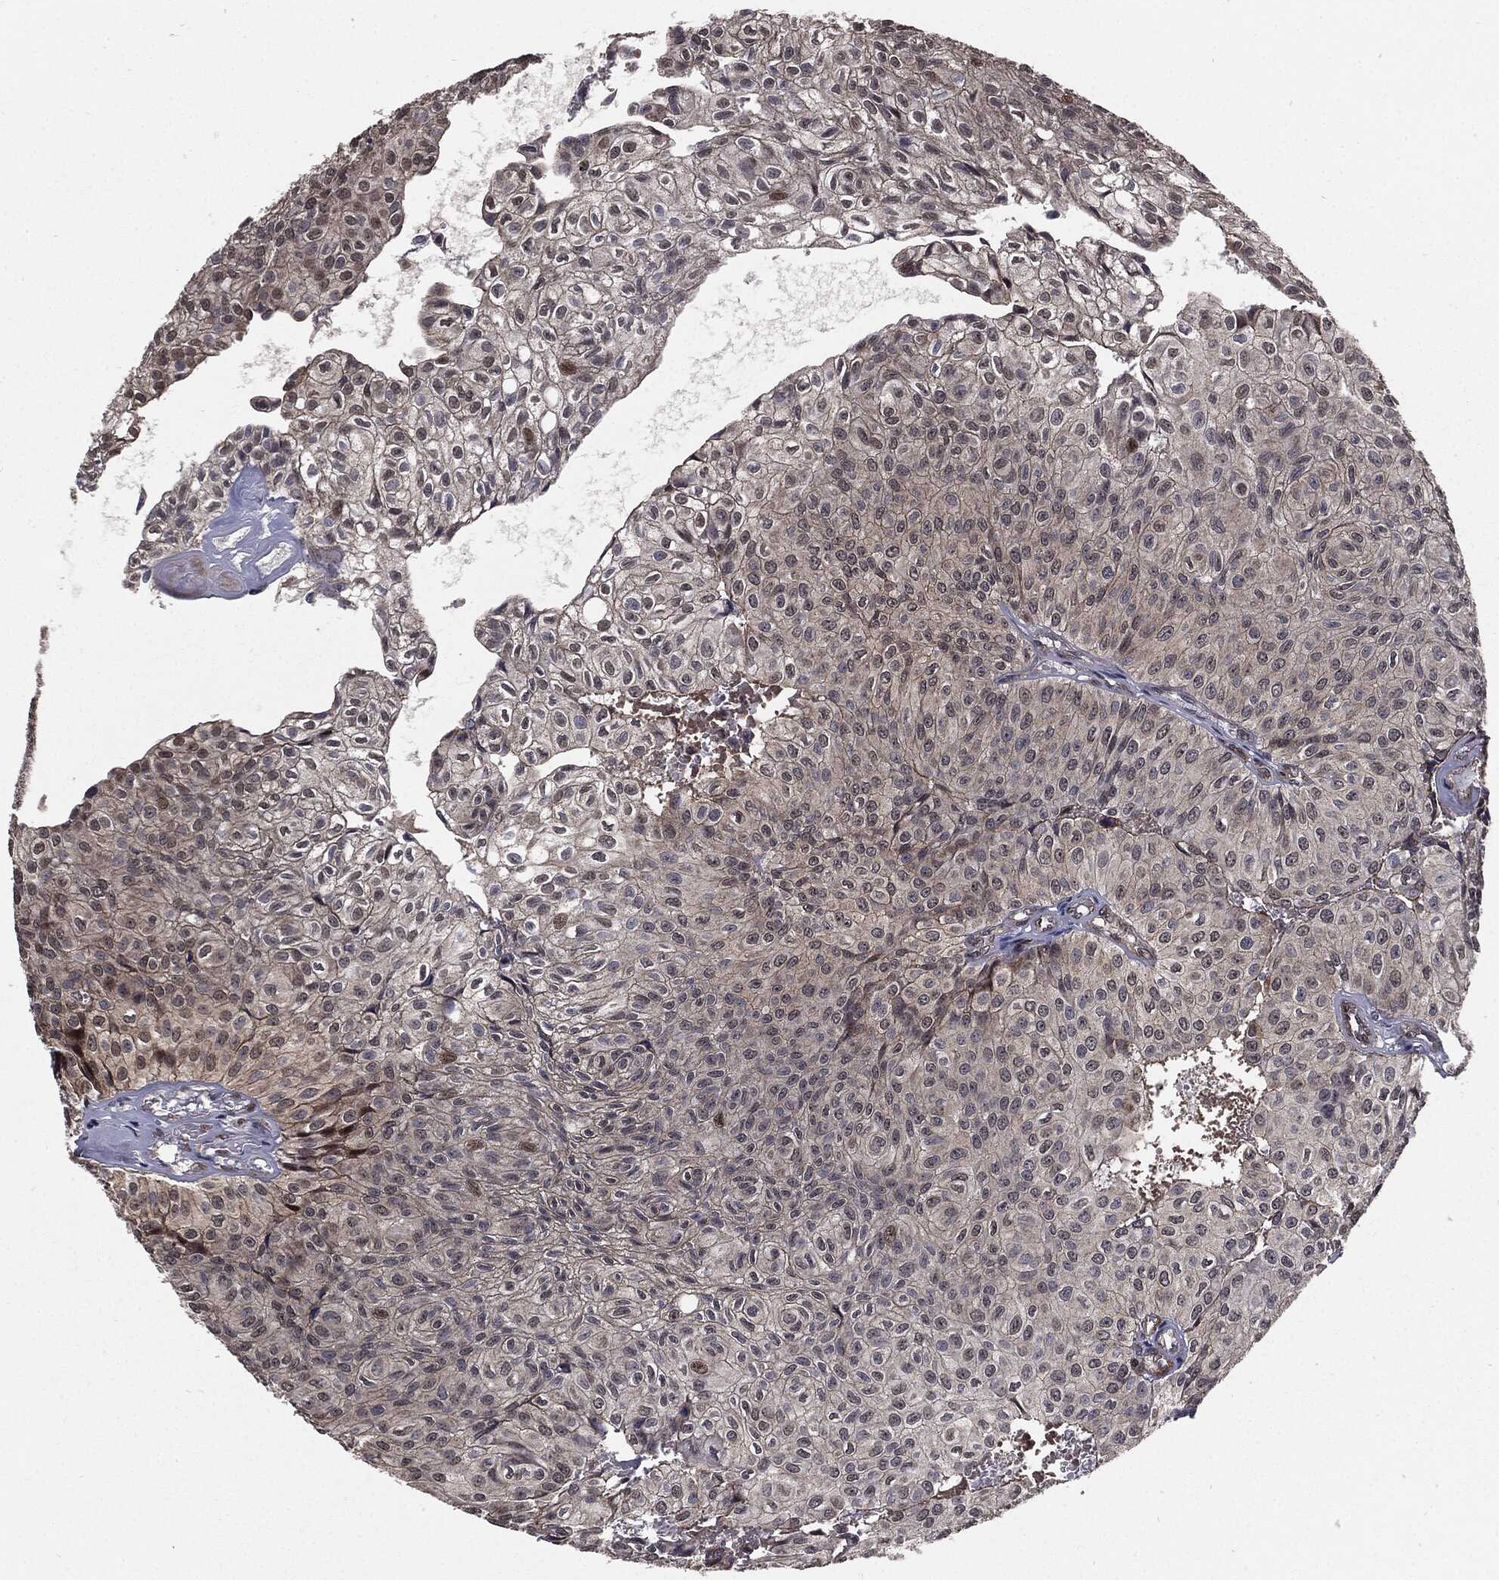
{"staining": {"intensity": "moderate", "quantity": "<25%", "location": "nuclear"}, "tissue": "urothelial cancer", "cell_type": "Tumor cells", "image_type": "cancer", "snomed": [{"axis": "morphology", "description": "Urothelial carcinoma, Low grade"}, {"axis": "topography", "description": "Urinary bladder"}], "caption": "IHC of human urothelial cancer reveals low levels of moderate nuclear staining in about <25% of tumor cells.", "gene": "PTPA", "patient": {"sex": "male", "age": 89}}